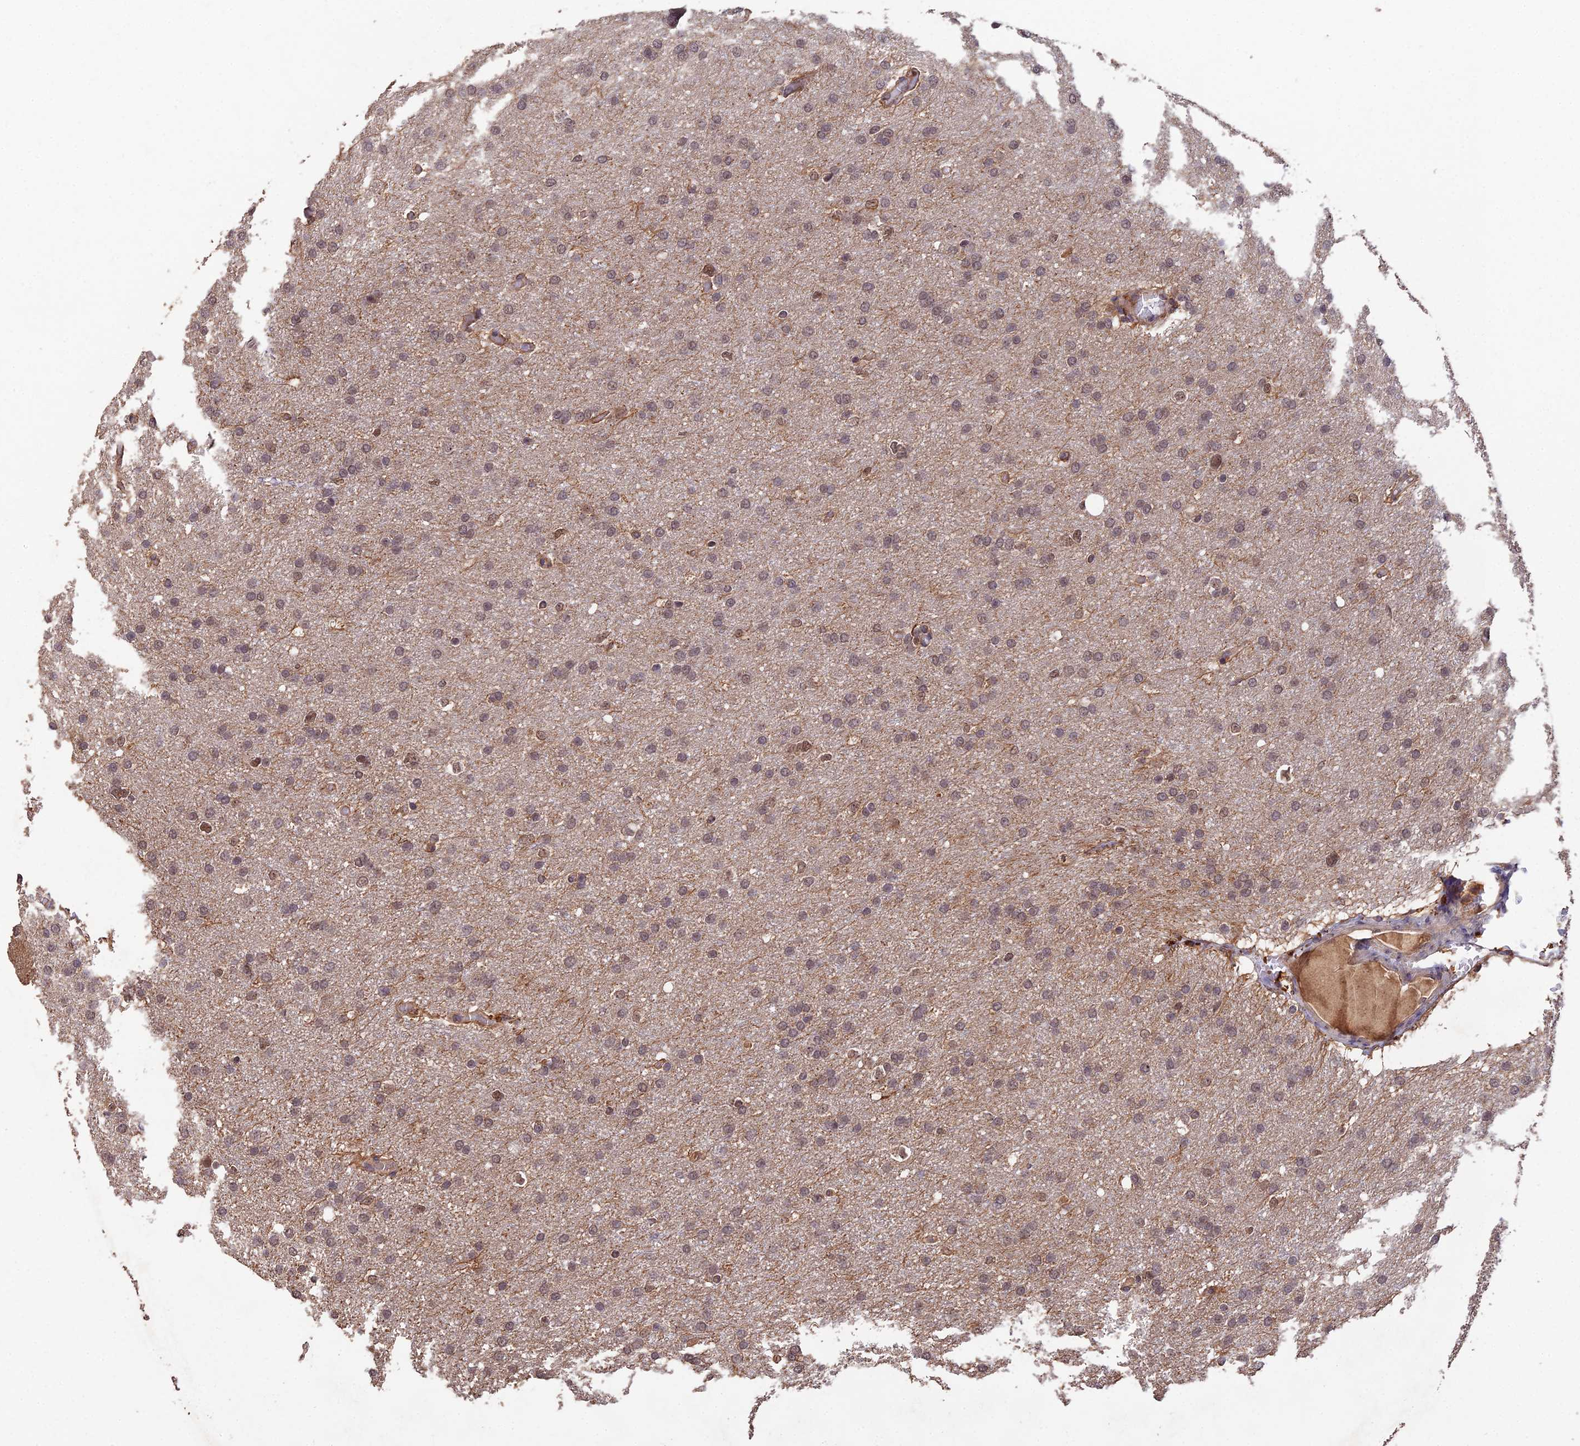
{"staining": {"intensity": "weak", "quantity": "<25%", "location": "nuclear"}, "tissue": "glioma", "cell_type": "Tumor cells", "image_type": "cancer", "snomed": [{"axis": "morphology", "description": "Glioma, malignant, High grade"}, {"axis": "topography", "description": "Cerebral cortex"}], "caption": "Immunohistochemistry histopathology image of neoplastic tissue: high-grade glioma (malignant) stained with DAB (3,3'-diaminobenzidine) reveals no significant protein positivity in tumor cells.", "gene": "RALGAPA2", "patient": {"sex": "female", "age": 36}}